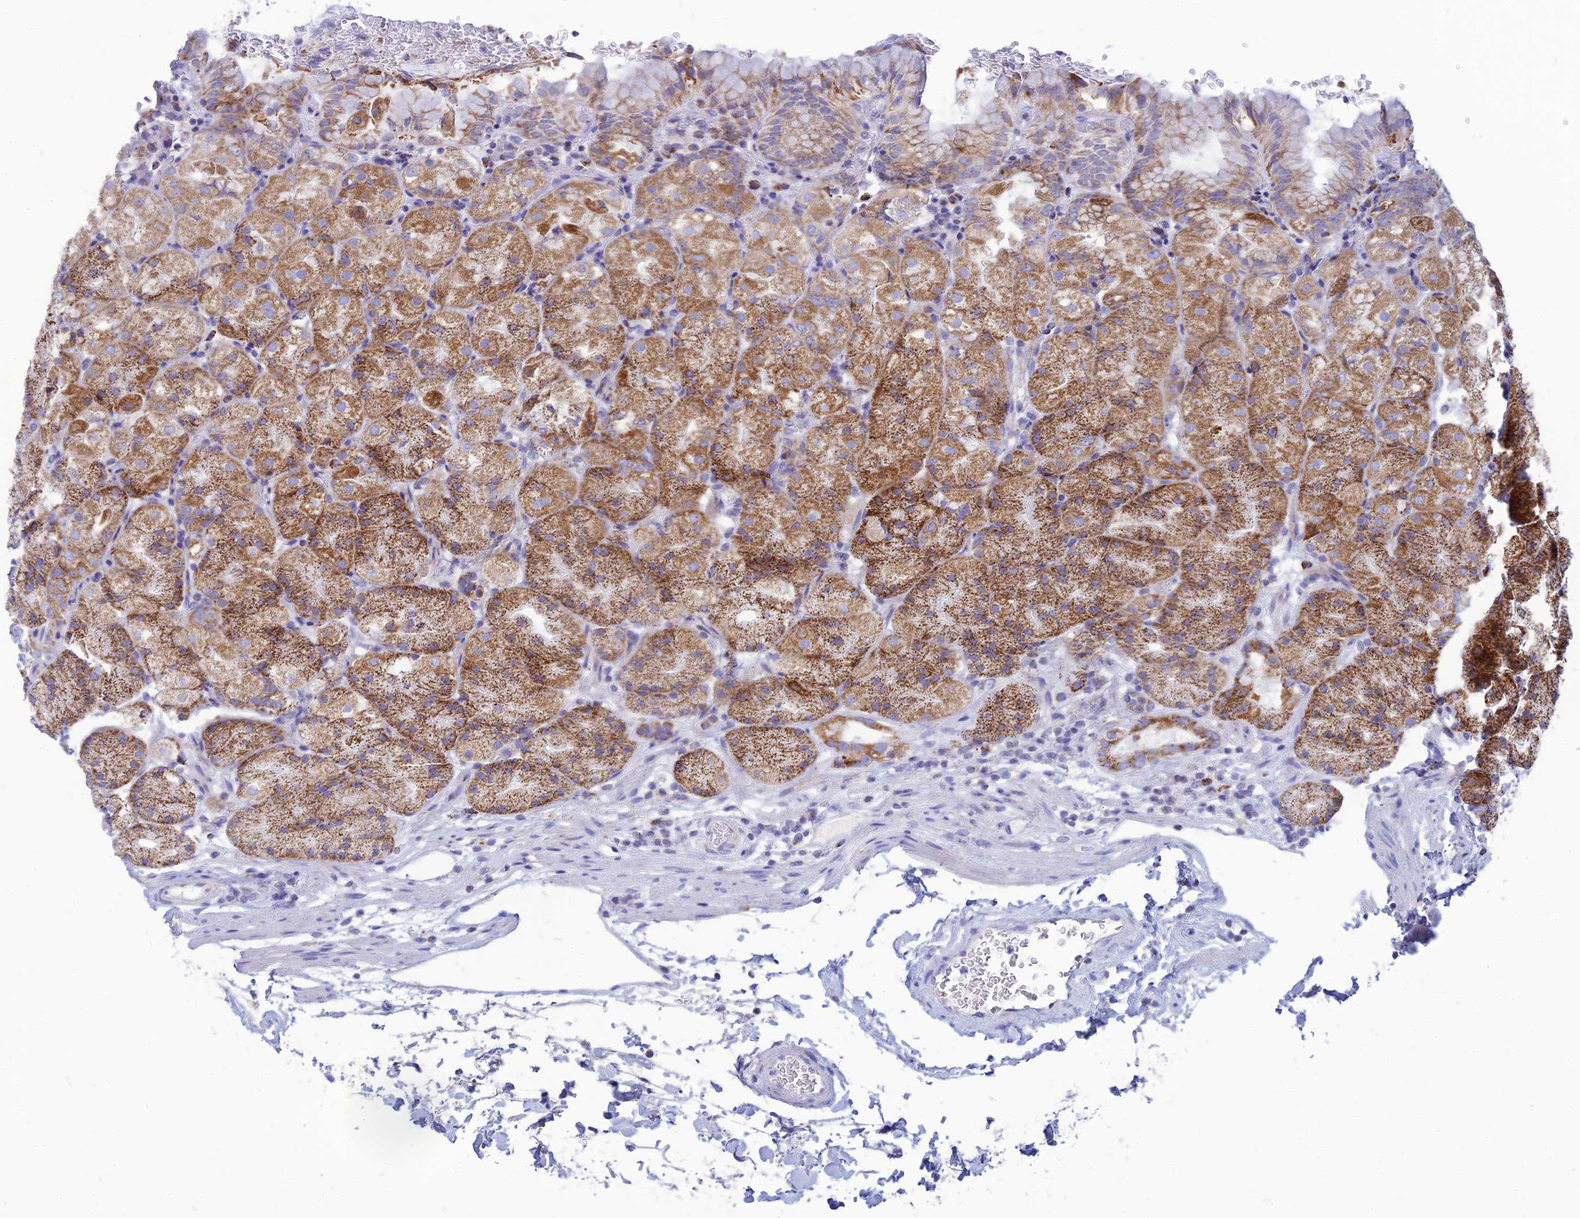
{"staining": {"intensity": "moderate", "quantity": ">75%", "location": "cytoplasmic/membranous"}, "tissue": "stomach", "cell_type": "Glandular cells", "image_type": "normal", "snomed": [{"axis": "morphology", "description": "Normal tissue, NOS"}, {"axis": "topography", "description": "Stomach, upper"}, {"axis": "topography", "description": "Stomach, lower"}], "caption": "The photomicrograph displays staining of unremarkable stomach, revealing moderate cytoplasmic/membranous protein positivity (brown color) within glandular cells. (DAB IHC, brown staining for protein, blue staining for nuclei).", "gene": "PACC1", "patient": {"sex": "male", "age": 62}}